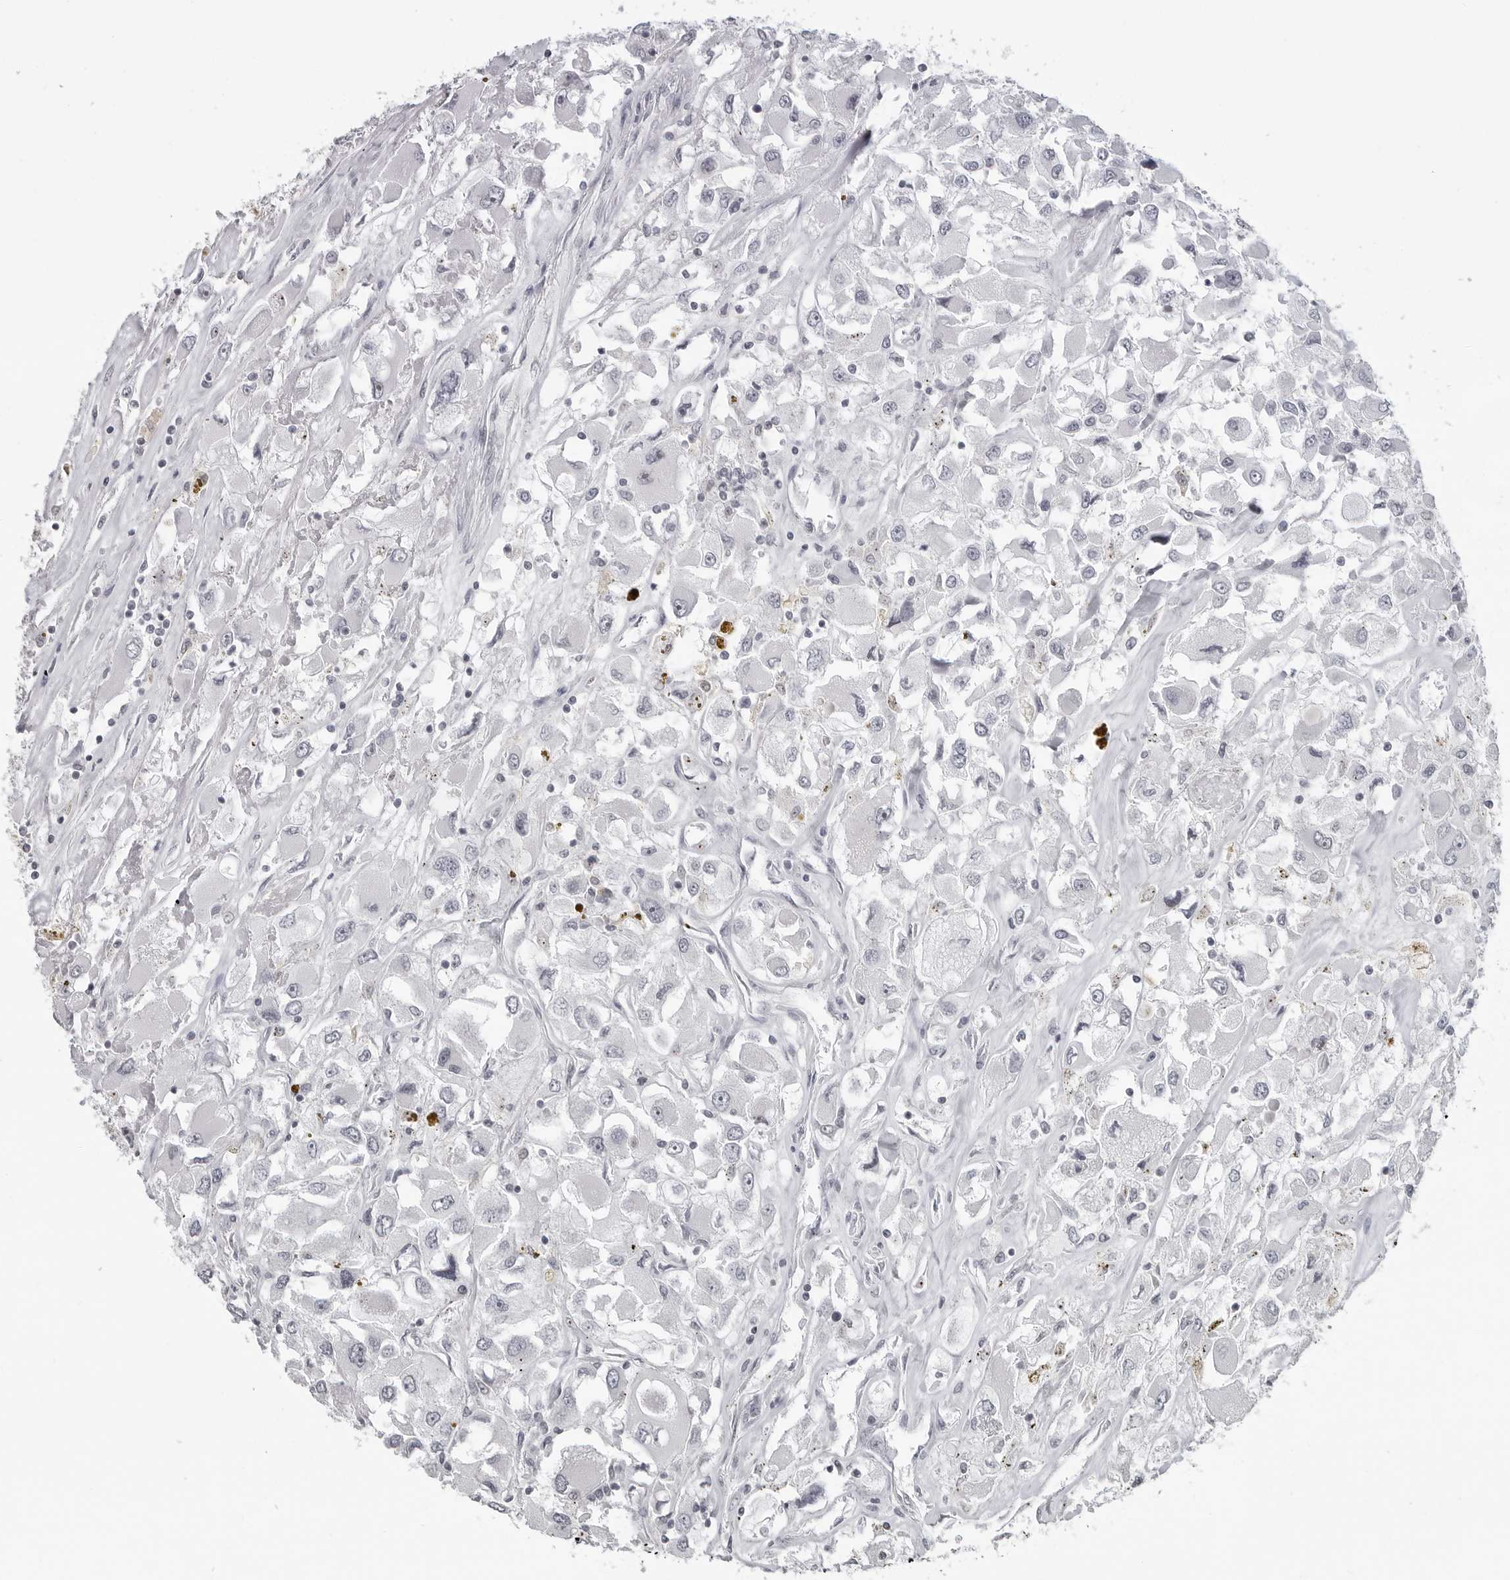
{"staining": {"intensity": "negative", "quantity": "none", "location": "none"}, "tissue": "renal cancer", "cell_type": "Tumor cells", "image_type": "cancer", "snomed": [{"axis": "morphology", "description": "Adenocarcinoma, NOS"}, {"axis": "topography", "description": "Kidney"}], "caption": "A photomicrograph of human renal cancer (adenocarcinoma) is negative for staining in tumor cells.", "gene": "DDX54", "patient": {"sex": "female", "age": 52}}